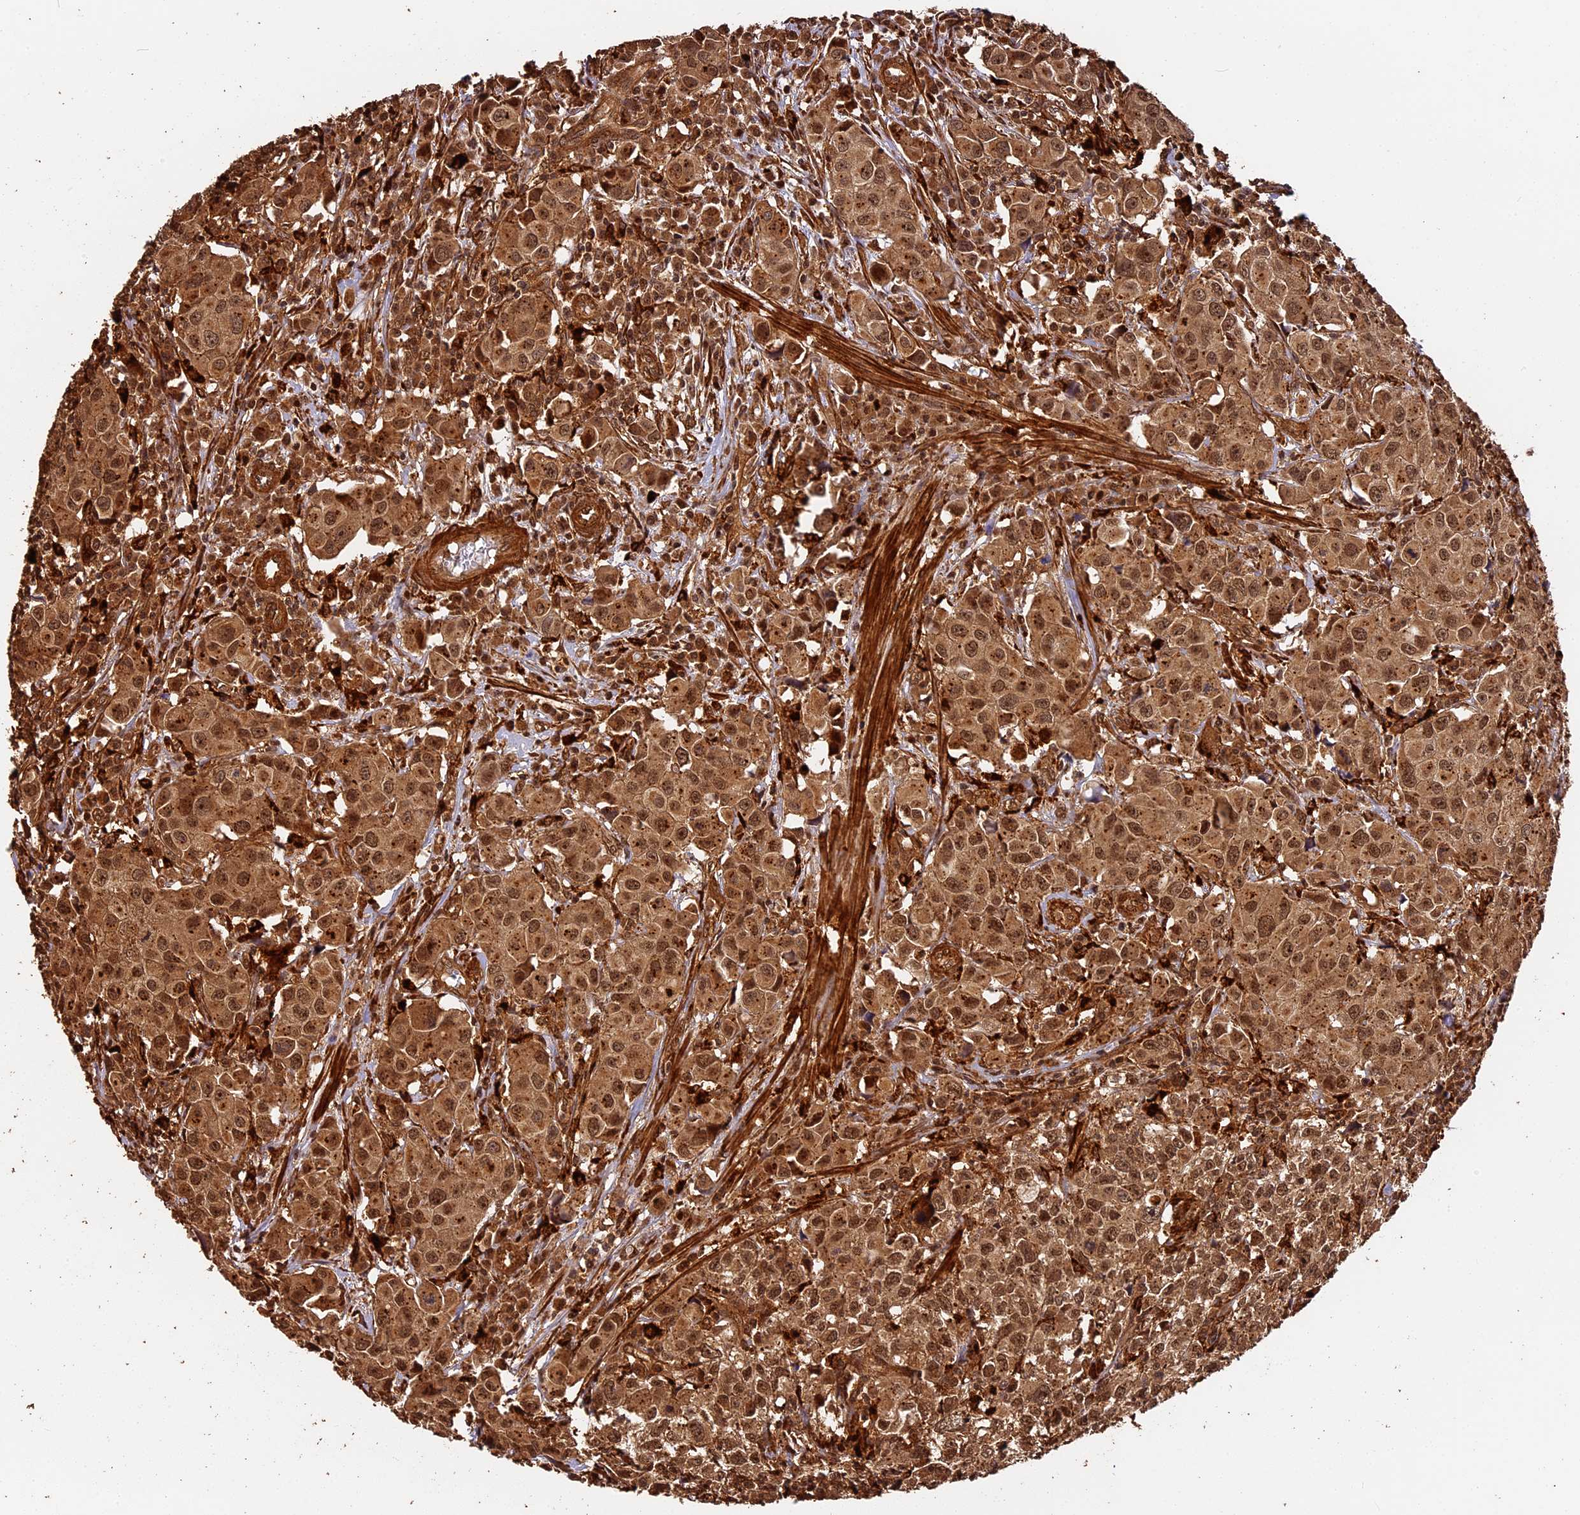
{"staining": {"intensity": "moderate", "quantity": ">75%", "location": "cytoplasmic/membranous,nuclear"}, "tissue": "urothelial cancer", "cell_type": "Tumor cells", "image_type": "cancer", "snomed": [{"axis": "morphology", "description": "Urothelial carcinoma, High grade"}, {"axis": "topography", "description": "Urinary bladder"}], "caption": "A brown stain highlights moderate cytoplasmic/membranous and nuclear positivity of a protein in urothelial cancer tumor cells.", "gene": "MMP15", "patient": {"sex": "female", "age": 75}}